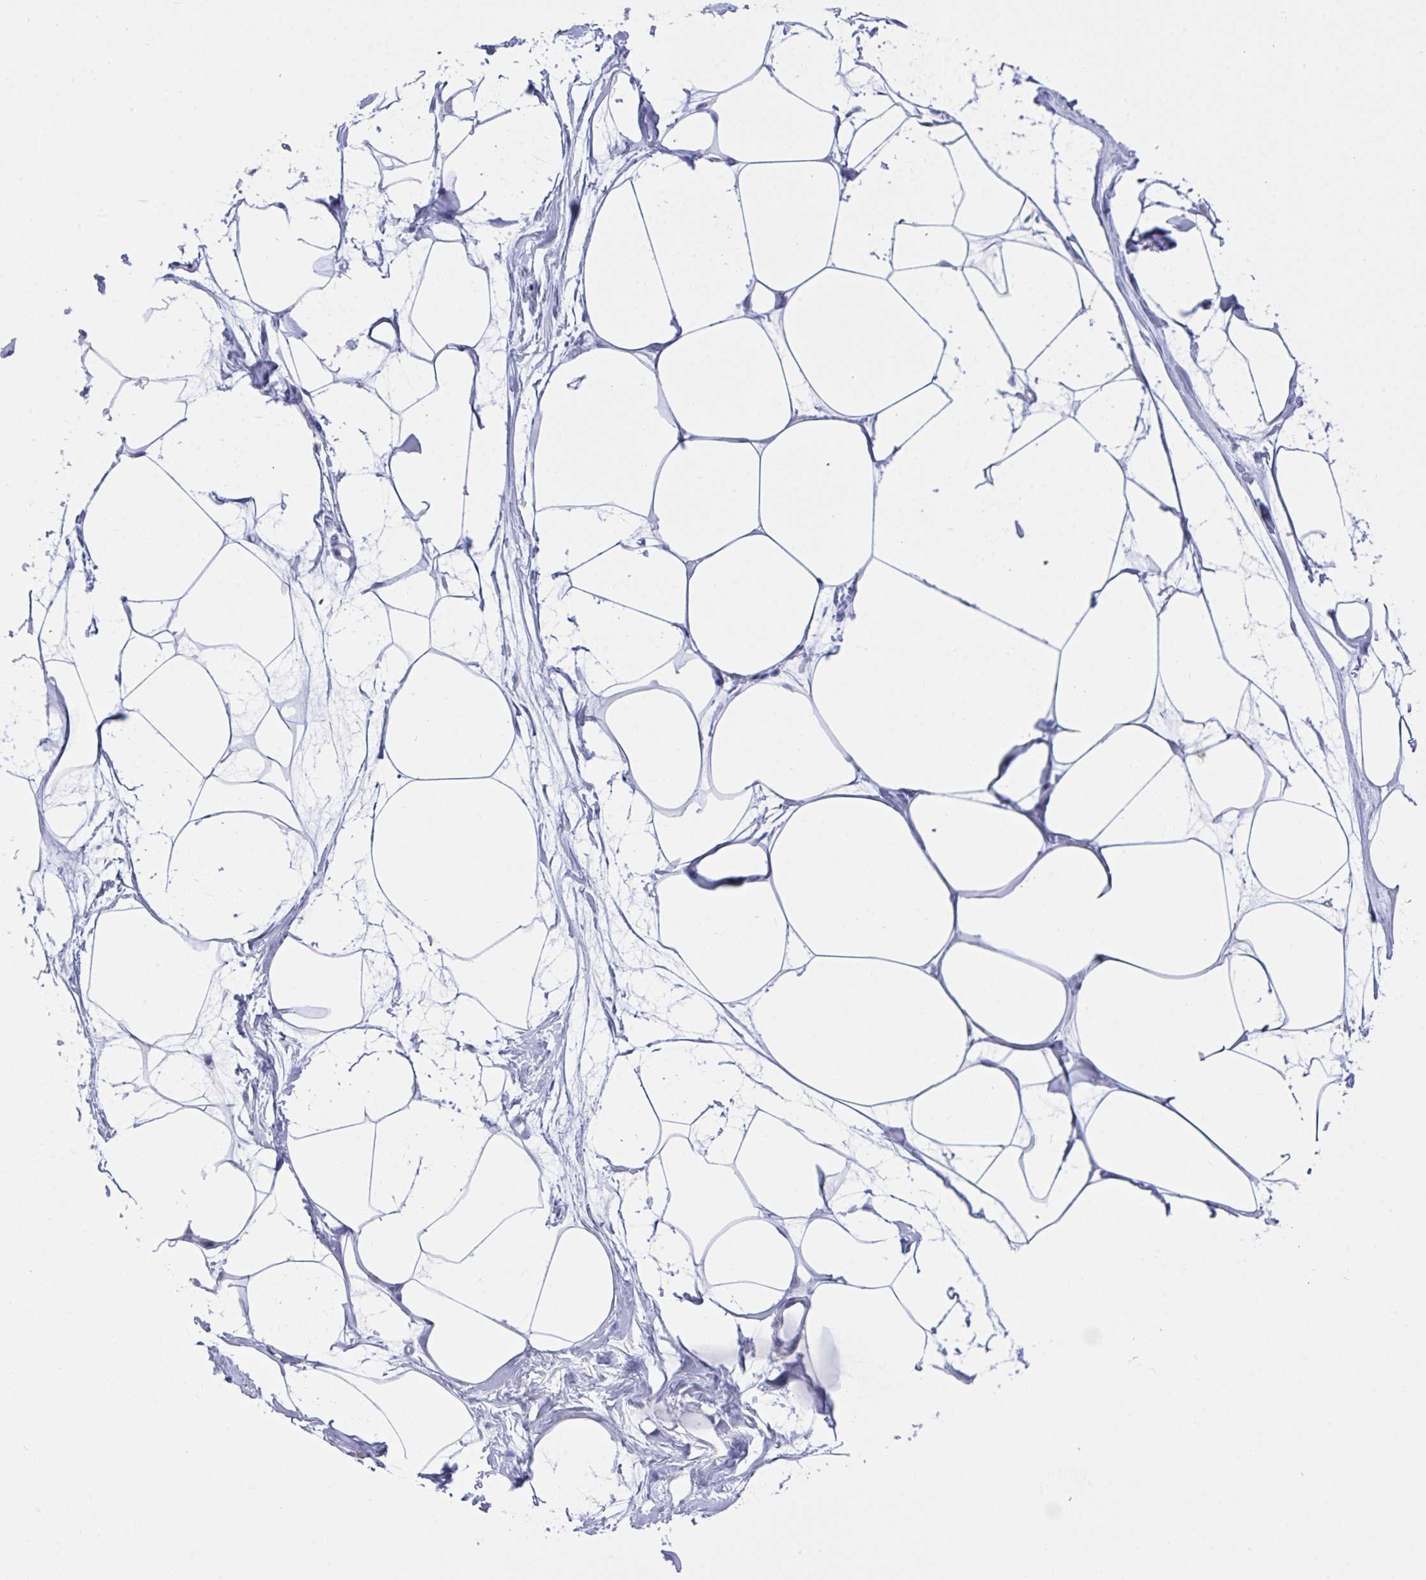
{"staining": {"intensity": "negative", "quantity": "none", "location": "none"}, "tissue": "breast", "cell_type": "Adipocytes", "image_type": "normal", "snomed": [{"axis": "morphology", "description": "Normal tissue, NOS"}, {"axis": "topography", "description": "Breast"}], "caption": "This micrograph is of unremarkable breast stained with IHC to label a protein in brown with the nuclei are counter-stained blue. There is no staining in adipocytes.", "gene": "FBXL22", "patient": {"sex": "female", "age": 45}}